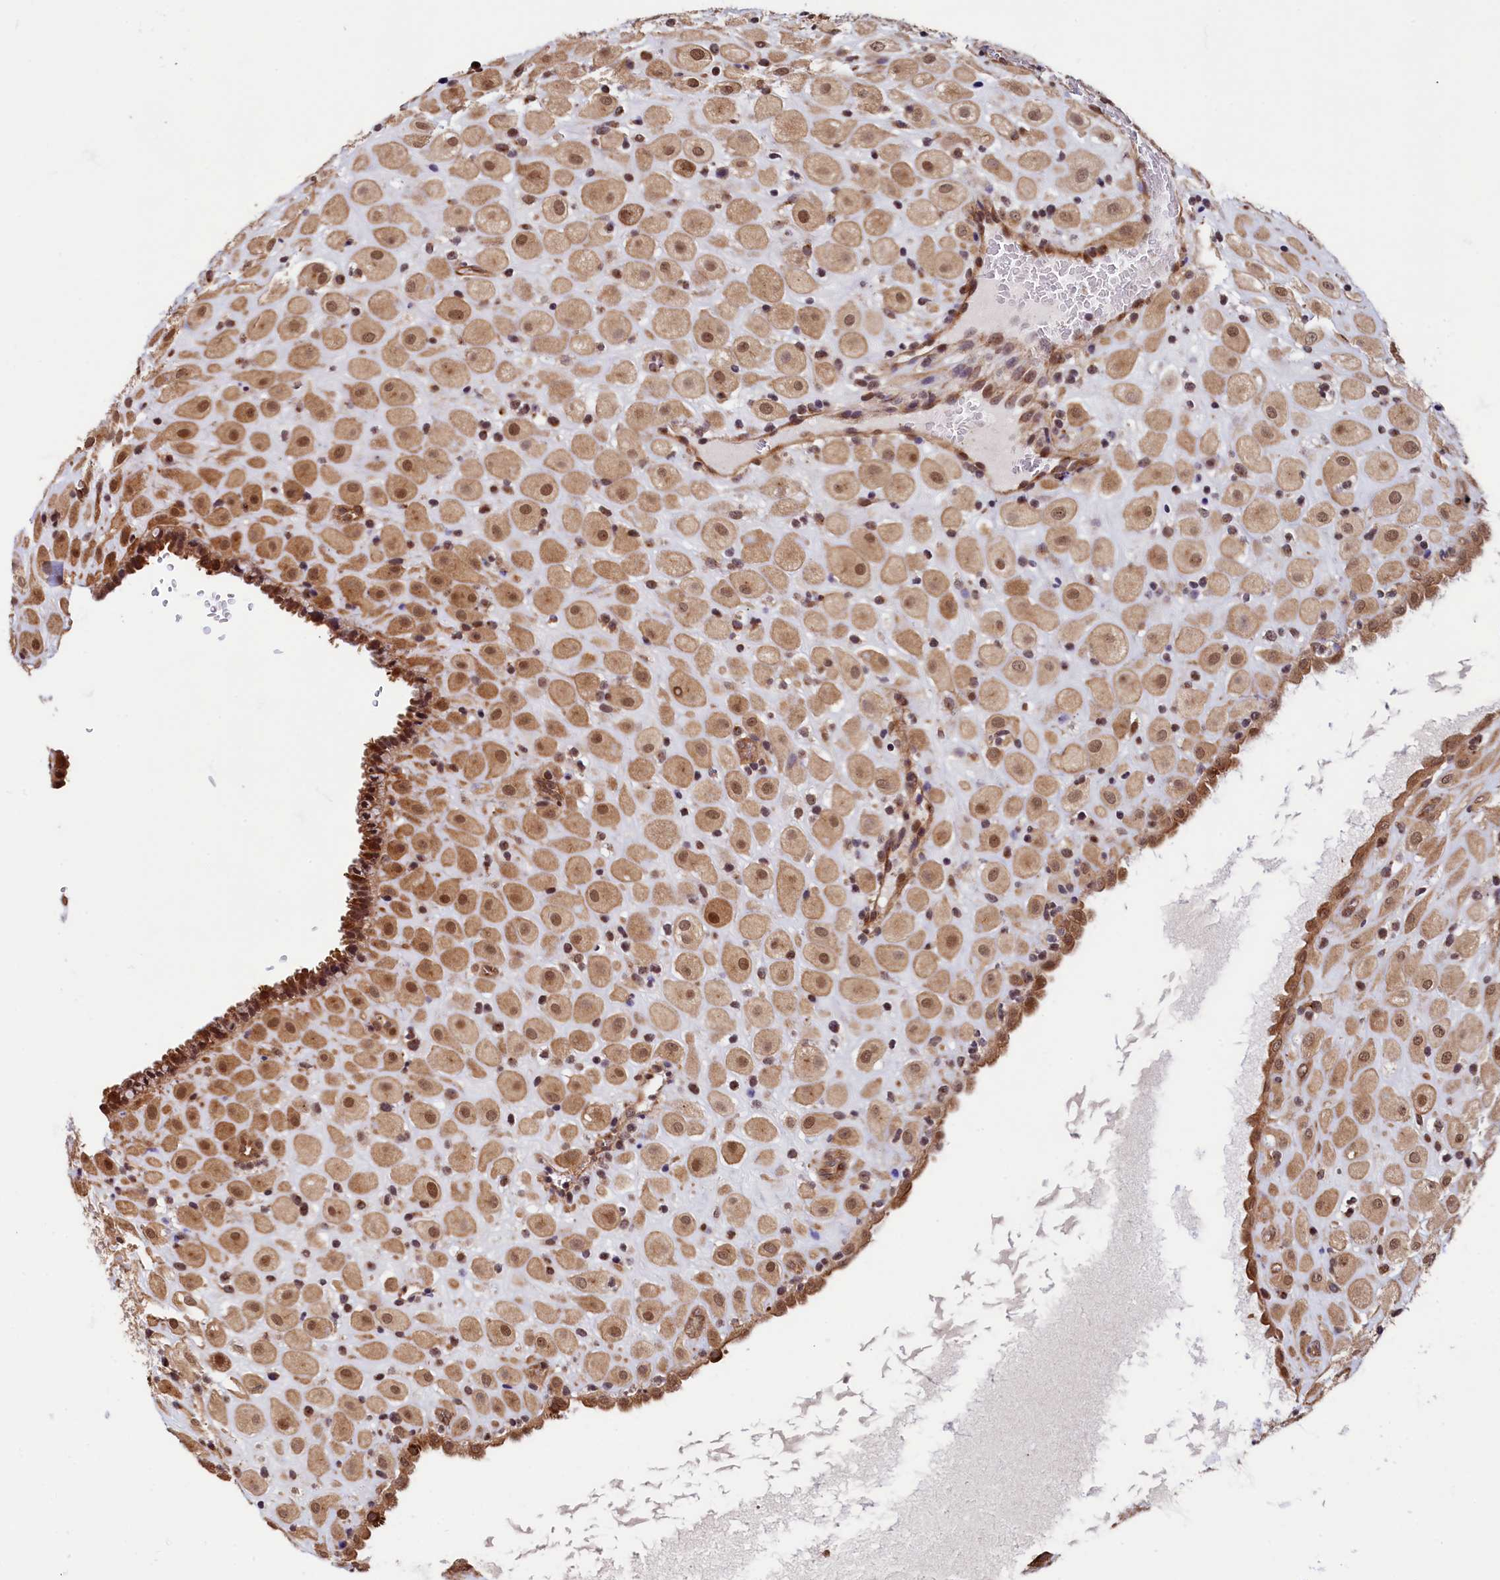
{"staining": {"intensity": "moderate", "quantity": ">75%", "location": "cytoplasmic/membranous,nuclear"}, "tissue": "placenta", "cell_type": "Decidual cells", "image_type": "normal", "snomed": [{"axis": "morphology", "description": "Normal tissue, NOS"}, {"axis": "topography", "description": "Placenta"}], "caption": "Normal placenta was stained to show a protein in brown. There is medium levels of moderate cytoplasmic/membranous,nuclear expression in about >75% of decidual cells. The protein of interest is stained brown, and the nuclei are stained in blue (DAB (3,3'-diaminobenzidine) IHC with brightfield microscopy, high magnification).", "gene": "LEO1", "patient": {"sex": "female", "age": 35}}